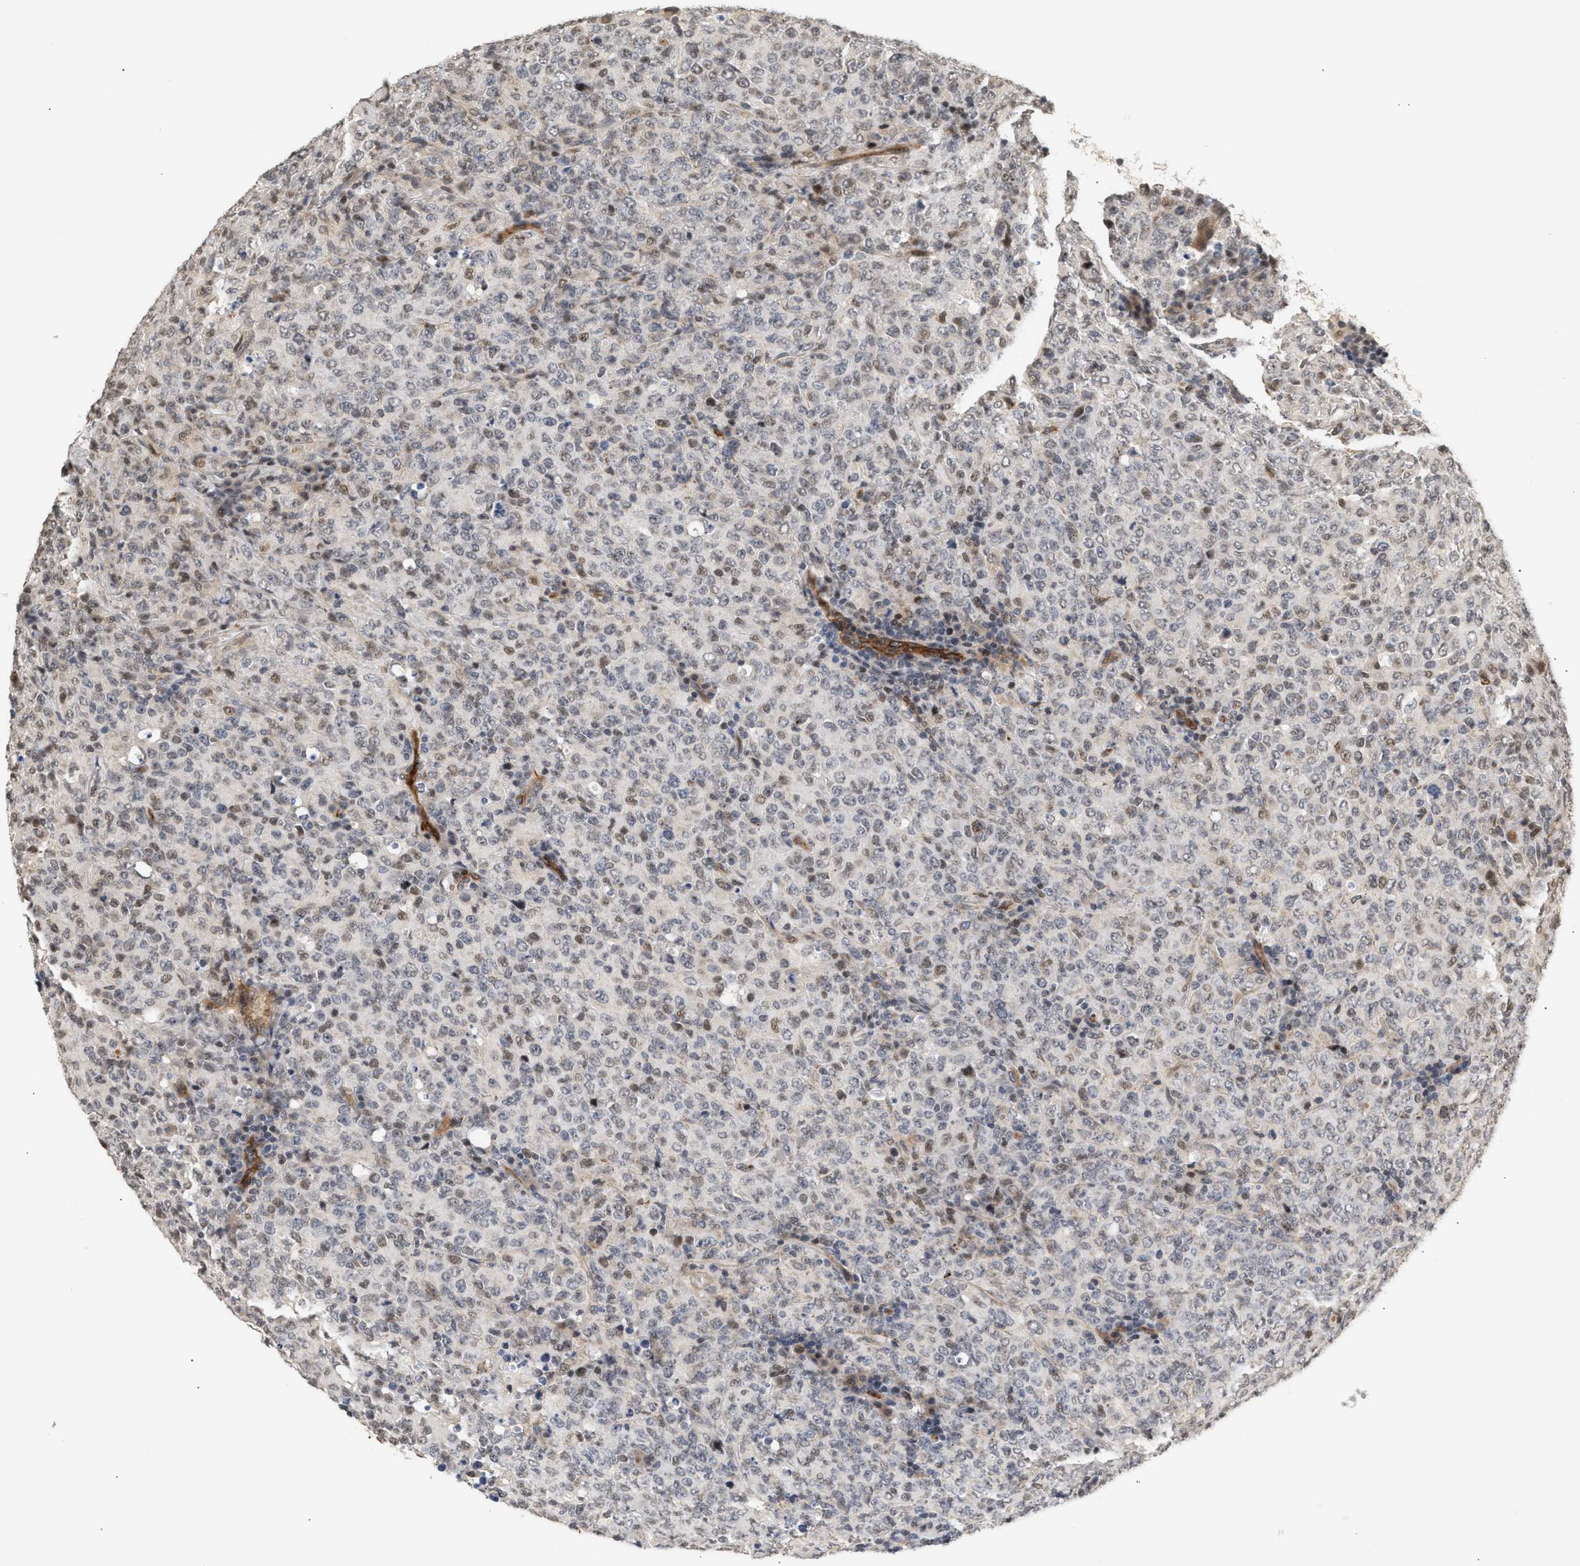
{"staining": {"intensity": "weak", "quantity": "<25%", "location": "nuclear"}, "tissue": "lymphoma", "cell_type": "Tumor cells", "image_type": "cancer", "snomed": [{"axis": "morphology", "description": "Malignant lymphoma, non-Hodgkin's type, High grade"}, {"axis": "topography", "description": "Tonsil"}], "caption": "This micrograph is of malignant lymphoma, non-Hodgkin's type (high-grade) stained with immunohistochemistry (IHC) to label a protein in brown with the nuclei are counter-stained blue. There is no expression in tumor cells.", "gene": "PLXND1", "patient": {"sex": "female", "age": 36}}